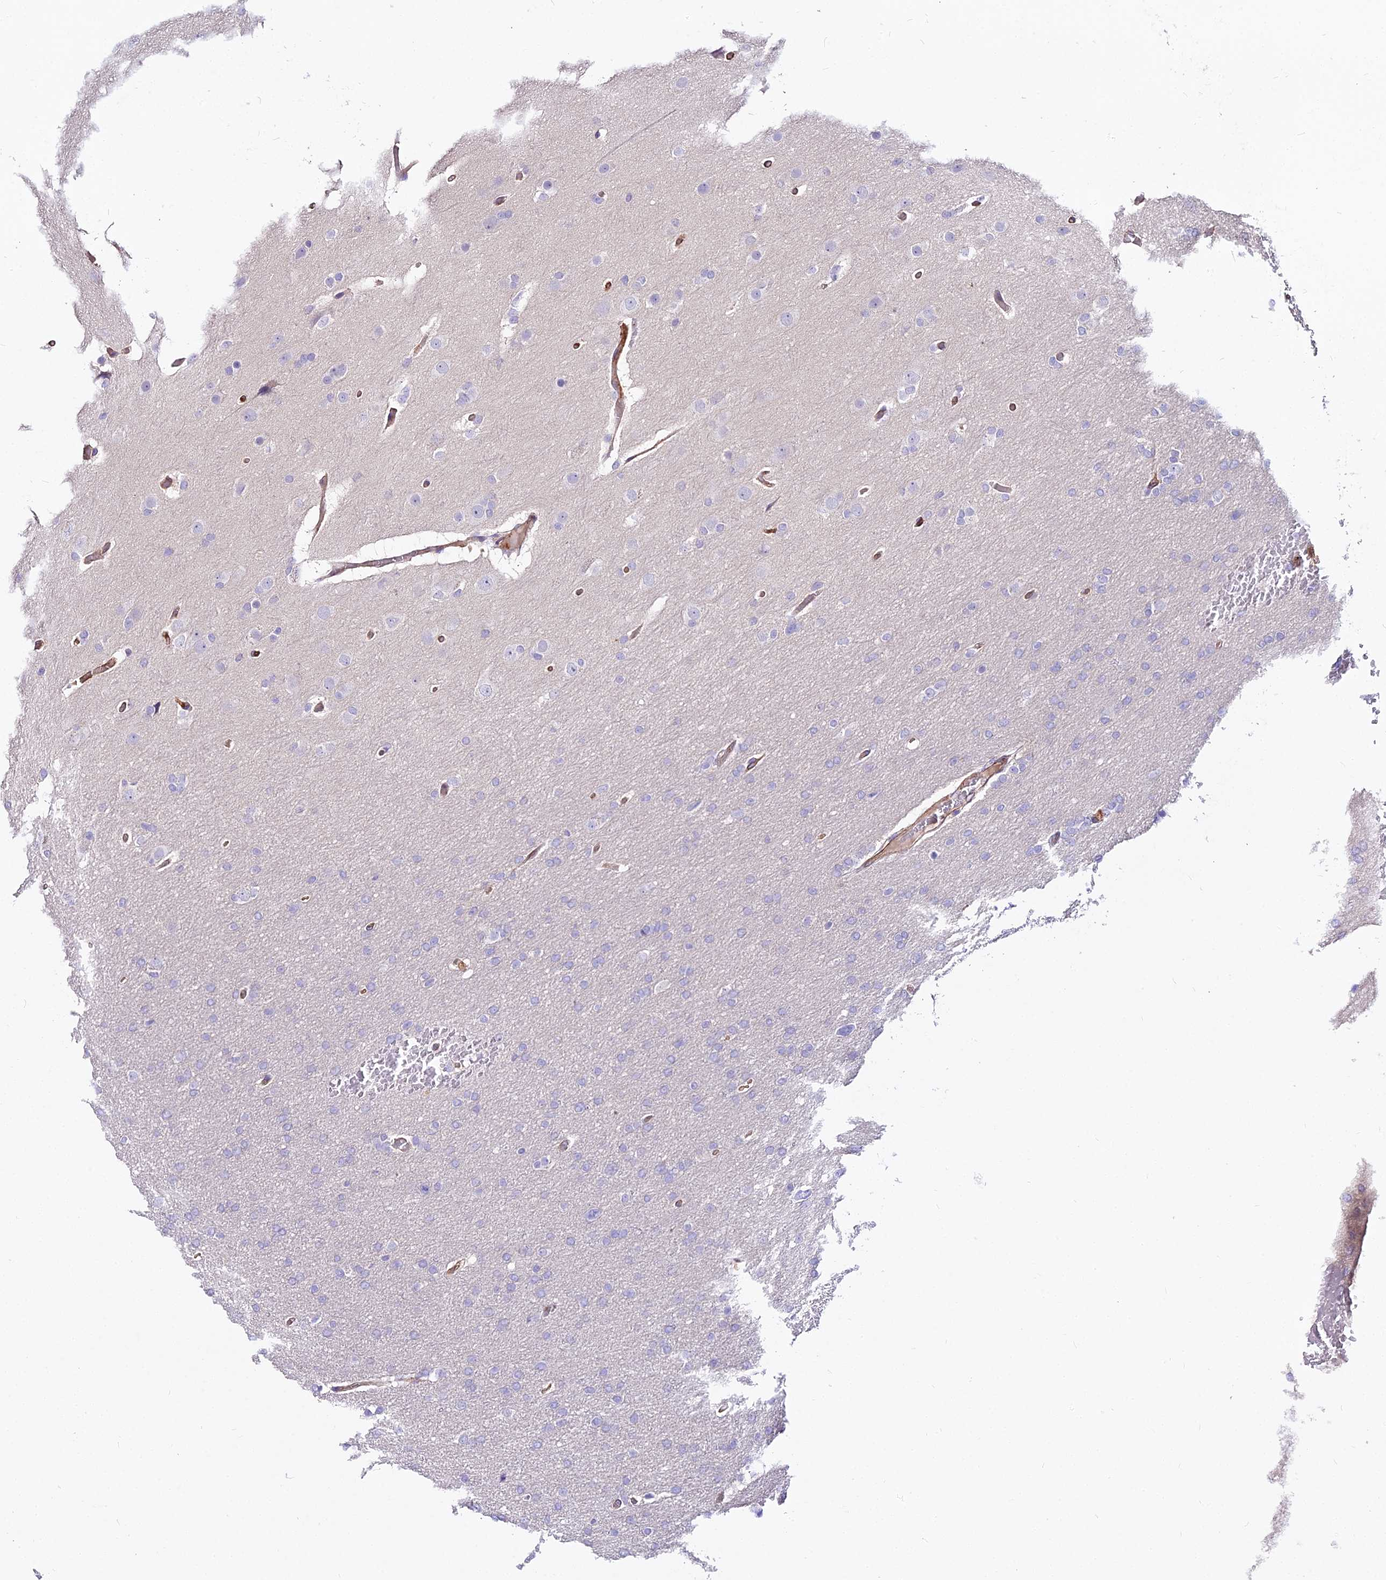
{"staining": {"intensity": "negative", "quantity": "none", "location": "none"}, "tissue": "glioma", "cell_type": "Tumor cells", "image_type": "cancer", "snomed": [{"axis": "morphology", "description": "Glioma, malignant, High grade"}, {"axis": "topography", "description": "Cerebral cortex"}], "caption": "This is a micrograph of immunohistochemistry staining of malignant glioma (high-grade), which shows no positivity in tumor cells. The staining is performed using DAB (3,3'-diaminobenzidine) brown chromogen with nuclei counter-stained in using hematoxylin.", "gene": "GLYAT", "patient": {"sex": "female", "age": 36}}